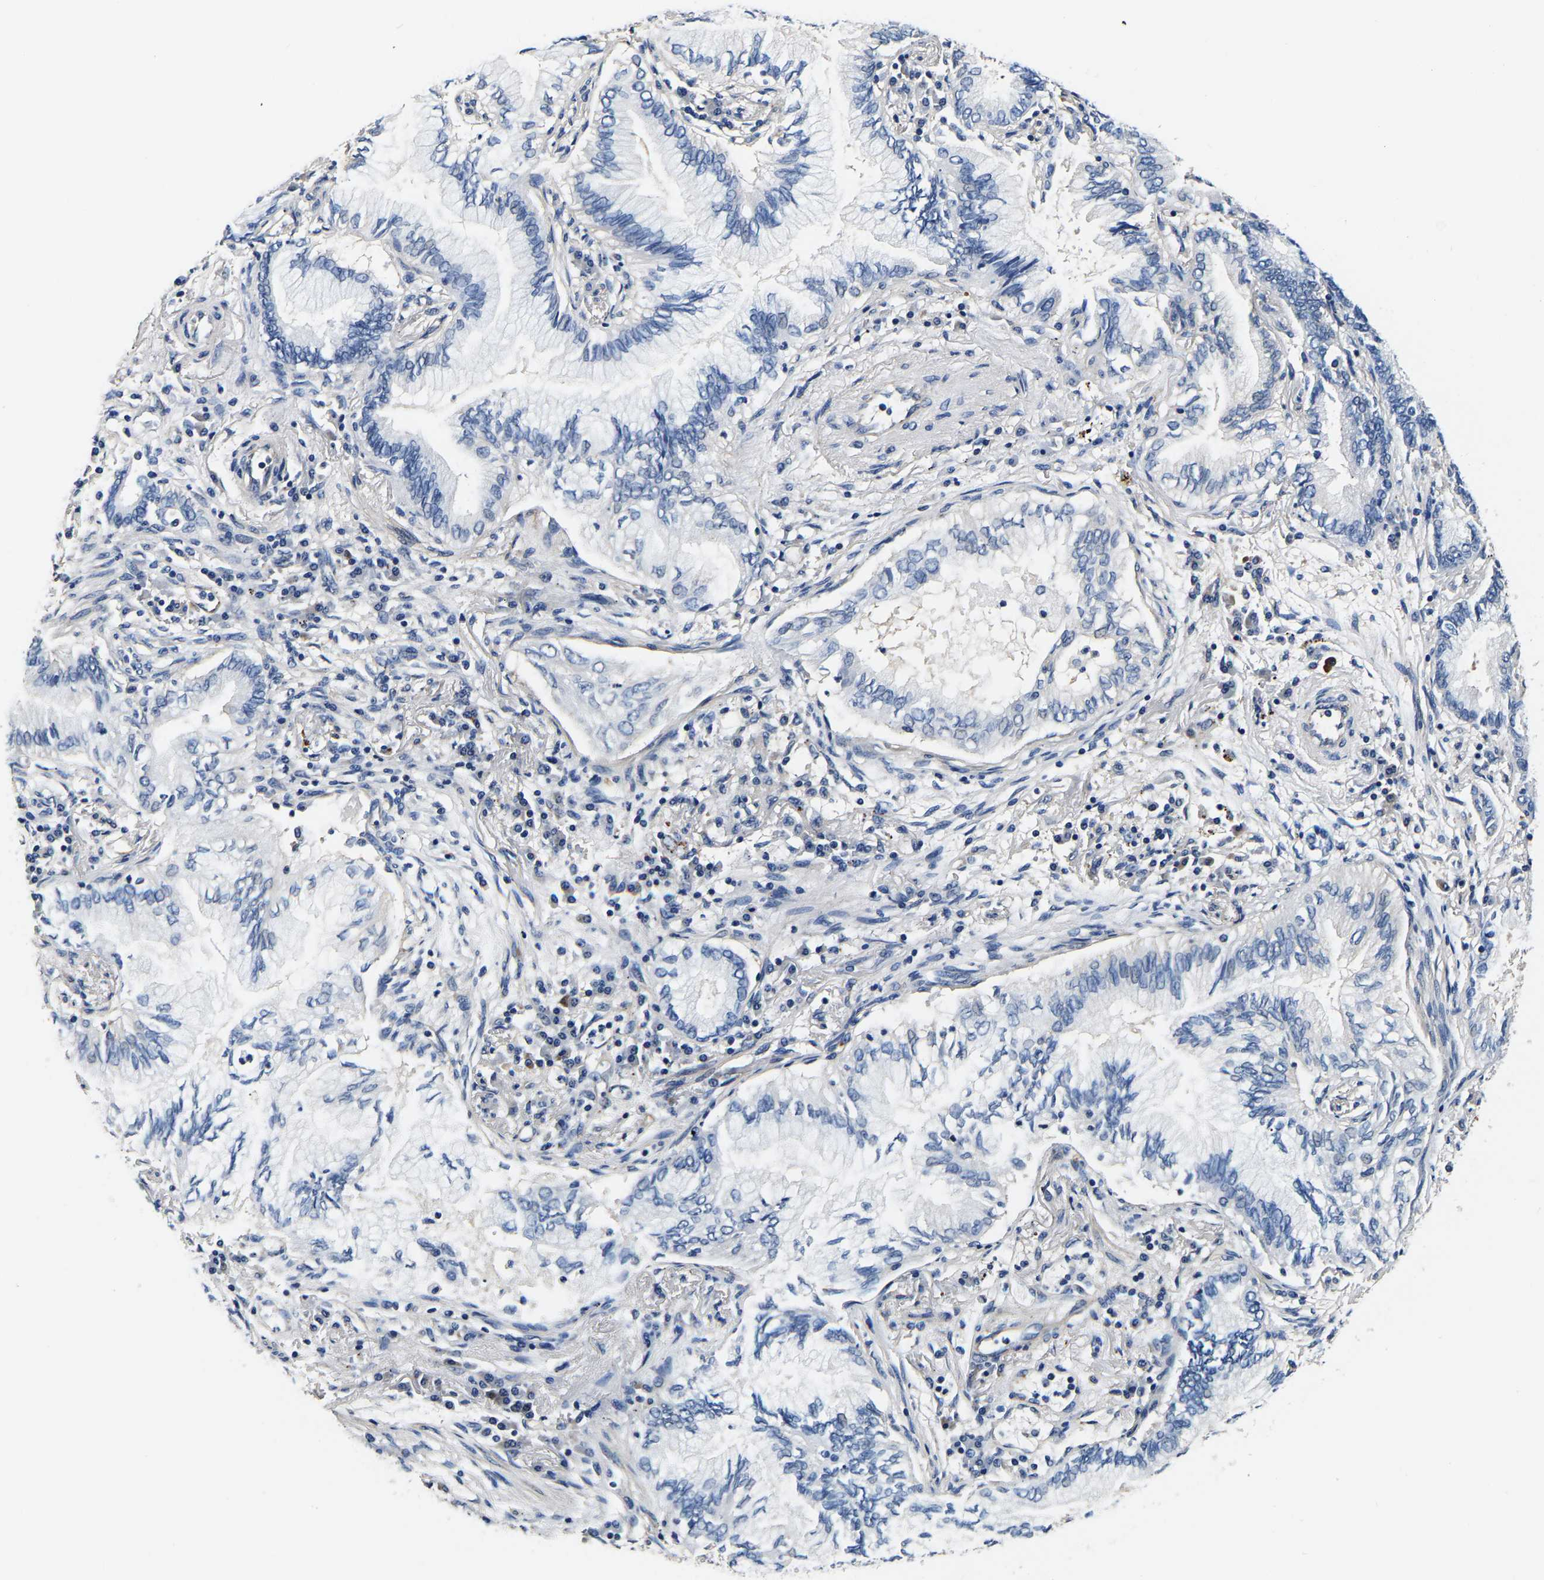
{"staining": {"intensity": "negative", "quantity": "none", "location": "none"}, "tissue": "lung cancer", "cell_type": "Tumor cells", "image_type": "cancer", "snomed": [{"axis": "morphology", "description": "Normal tissue, NOS"}, {"axis": "morphology", "description": "Adenocarcinoma, NOS"}, {"axis": "topography", "description": "Bronchus"}, {"axis": "topography", "description": "Lung"}], "caption": "Tumor cells are negative for protein expression in human adenocarcinoma (lung).", "gene": "SH3GLB1", "patient": {"sex": "female", "age": 70}}